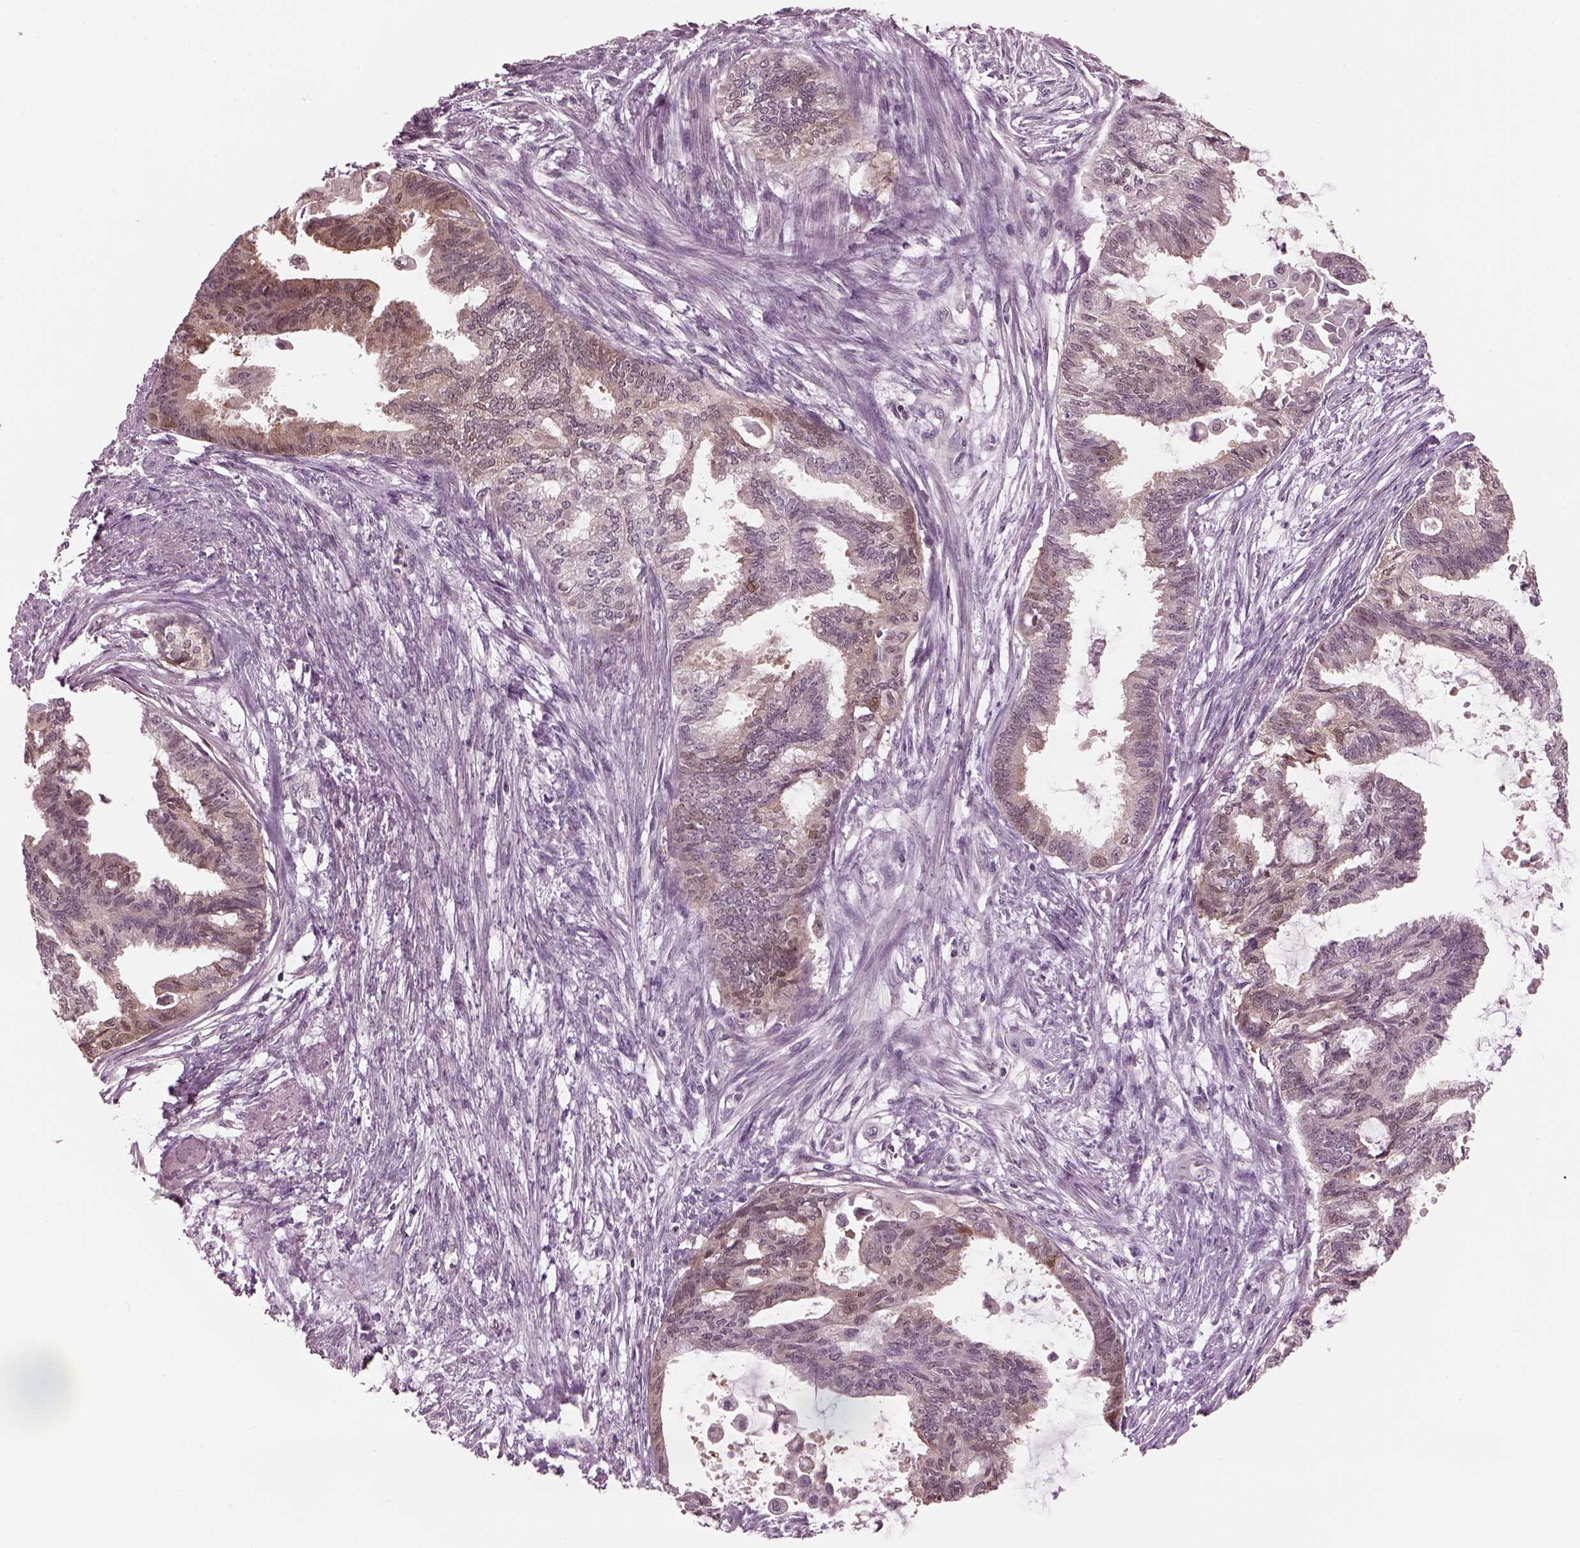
{"staining": {"intensity": "moderate", "quantity": "25%-75%", "location": "cytoplasmic/membranous"}, "tissue": "endometrial cancer", "cell_type": "Tumor cells", "image_type": "cancer", "snomed": [{"axis": "morphology", "description": "Adenocarcinoma, NOS"}, {"axis": "topography", "description": "Endometrium"}], "caption": "Protein analysis of adenocarcinoma (endometrial) tissue exhibits moderate cytoplasmic/membranous staining in approximately 25%-75% of tumor cells. (Brightfield microscopy of DAB IHC at high magnification).", "gene": "SRI", "patient": {"sex": "female", "age": 86}}